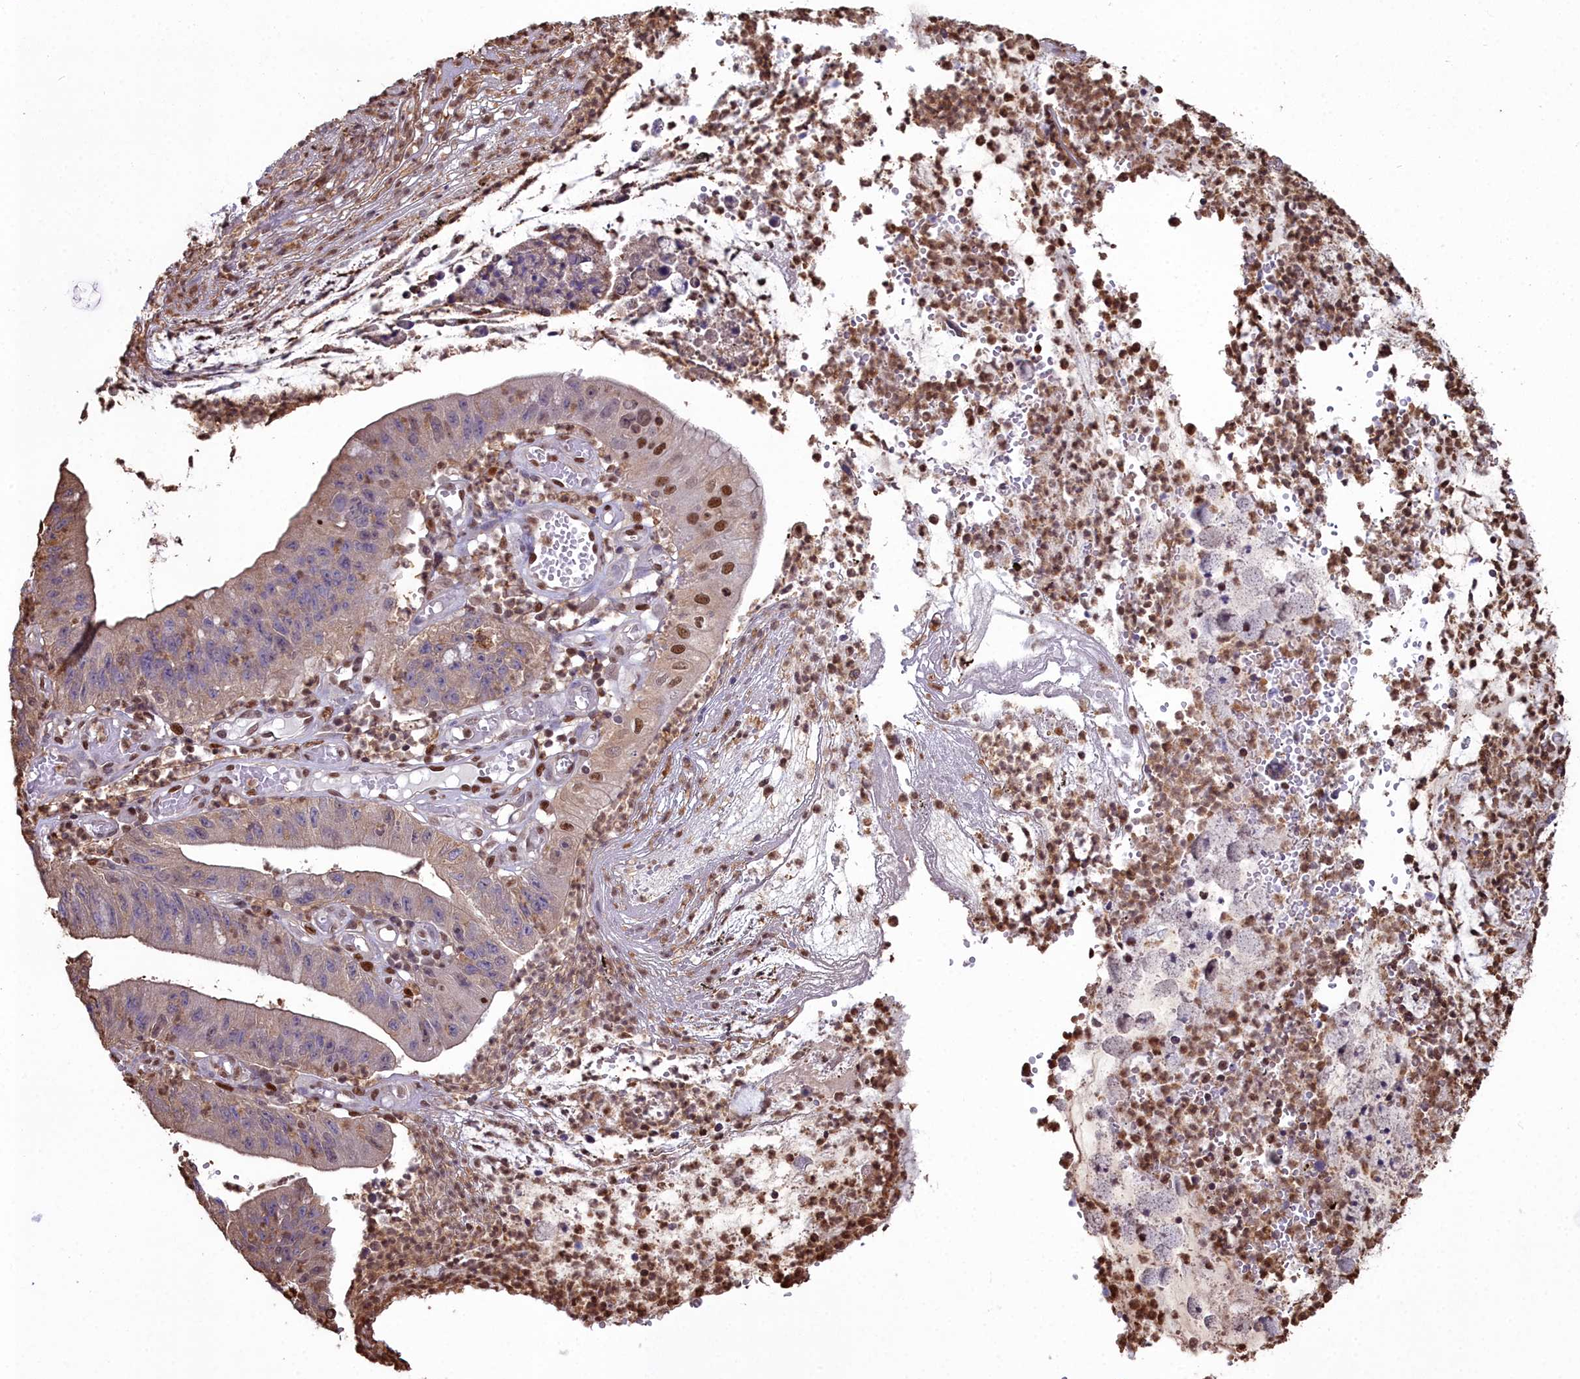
{"staining": {"intensity": "moderate", "quantity": "<25%", "location": "cytoplasmic/membranous,nuclear"}, "tissue": "stomach cancer", "cell_type": "Tumor cells", "image_type": "cancer", "snomed": [{"axis": "morphology", "description": "Adenocarcinoma, NOS"}, {"axis": "topography", "description": "Stomach"}], "caption": "IHC of human stomach cancer shows low levels of moderate cytoplasmic/membranous and nuclear positivity in about <25% of tumor cells.", "gene": "GAPDH", "patient": {"sex": "male", "age": 59}}